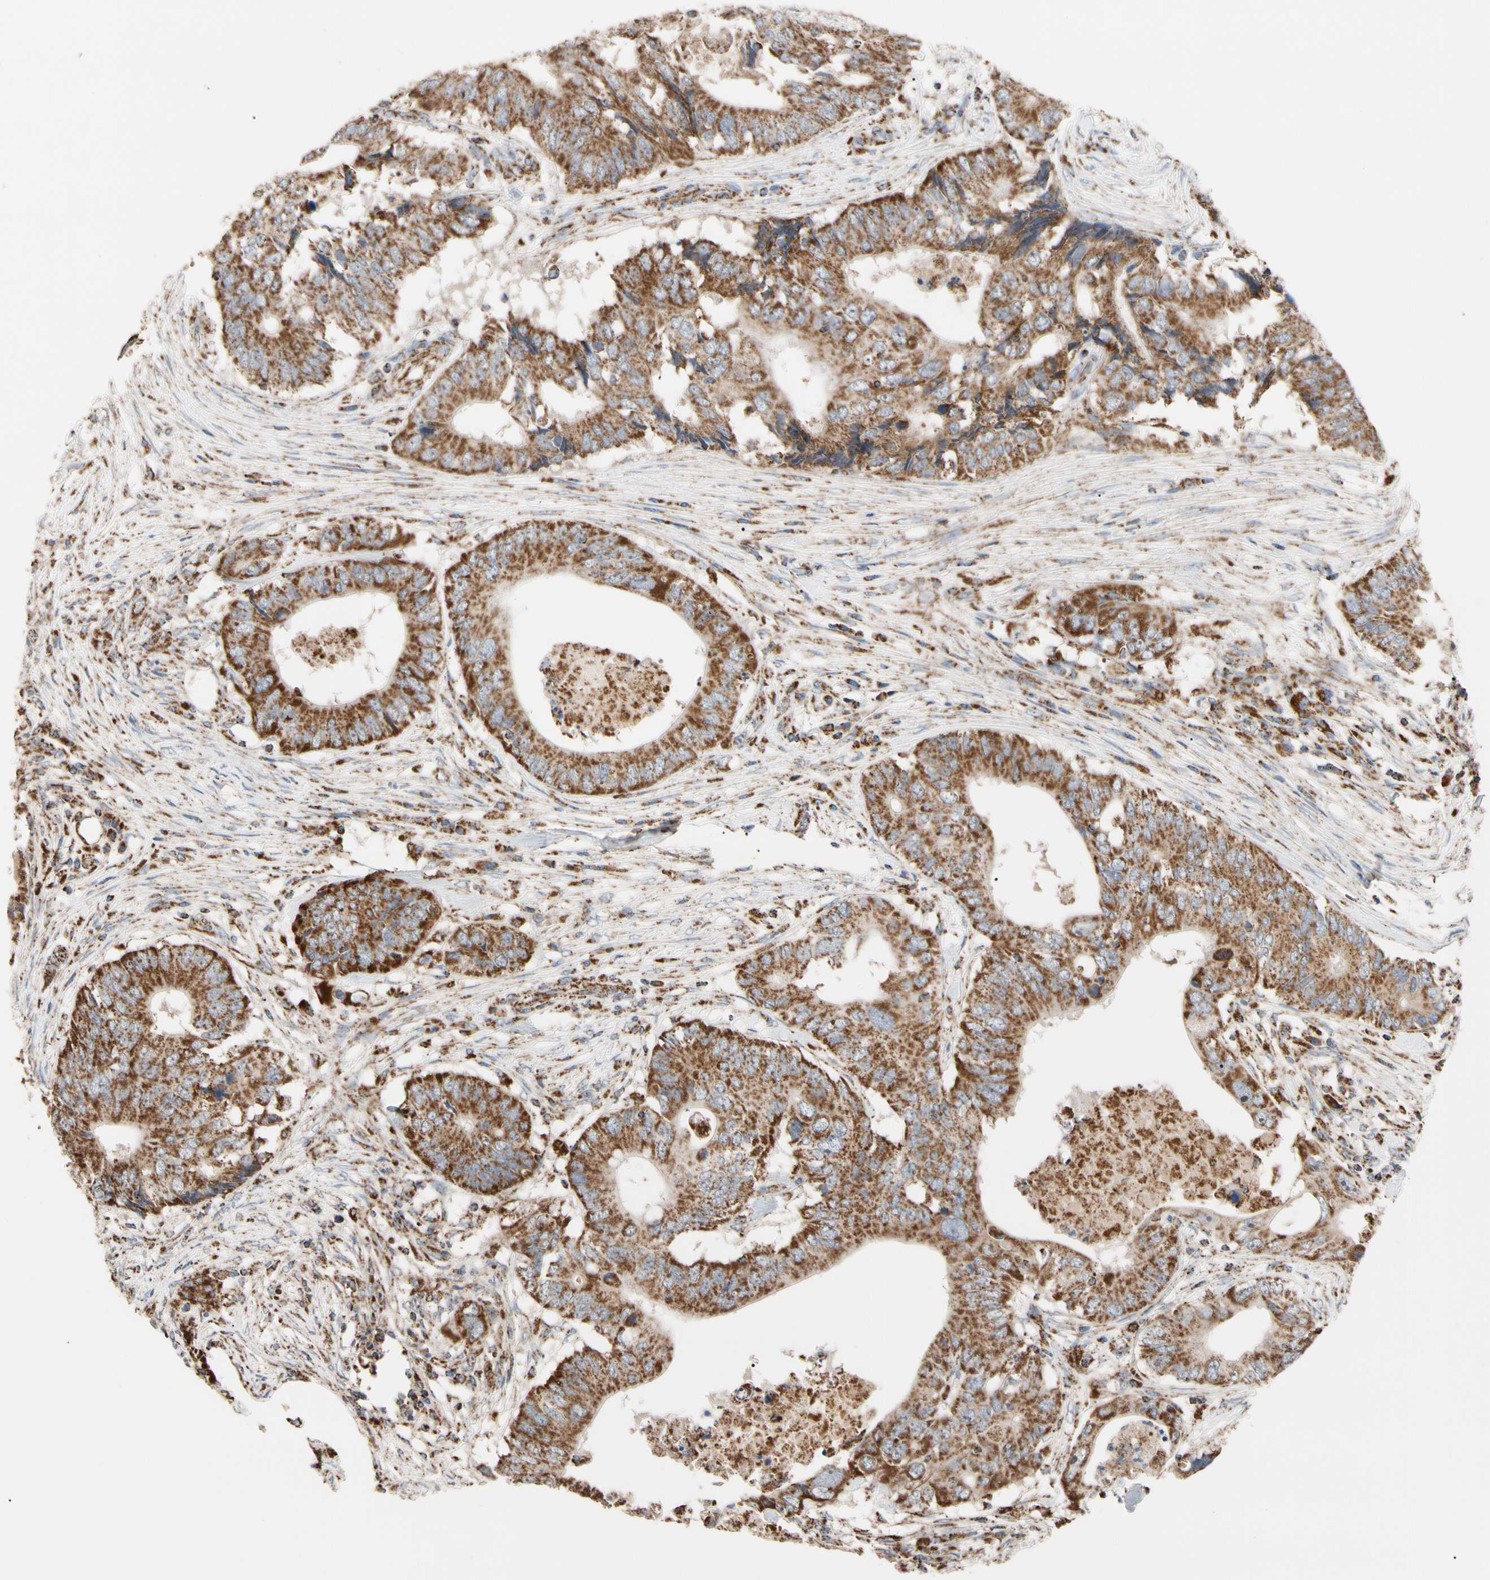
{"staining": {"intensity": "strong", "quantity": ">75%", "location": "cytoplasmic/membranous"}, "tissue": "colorectal cancer", "cell_type": "Tumor cells", "image_type": "cancer", "snomed": [{"axis": "morphology", "description": "Adenocarcinoma, NOS"}, {"axis": "topography", "description": "Colon"}], "caption": "IHC of human colorectal cancer (adenocarcinoma) shows high levels of strong cytoplasmic/membranous positivity in approximately >75% of tumor cells.", "gene": "FAM110B", "patient": {"sex": "male", "age": 71}}